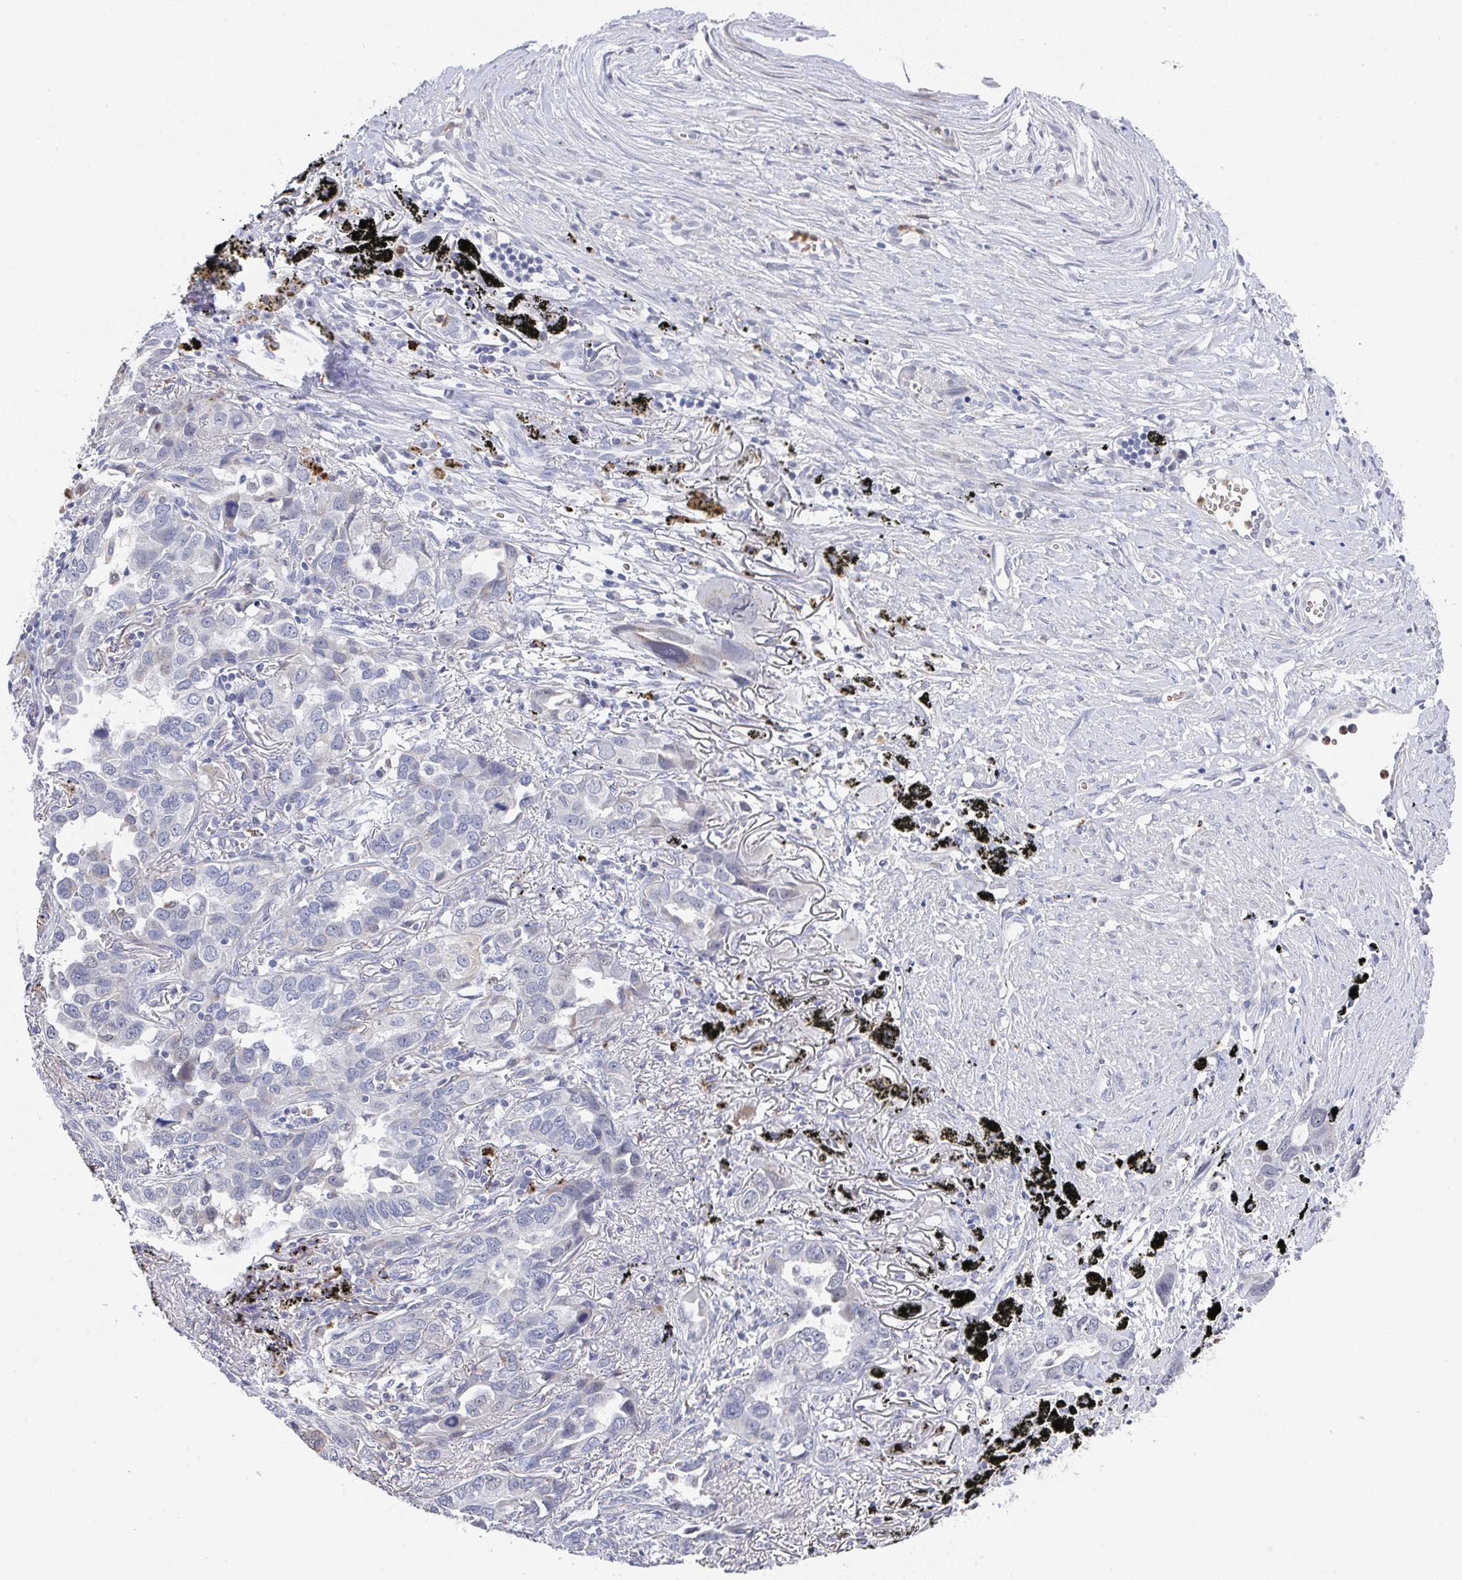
{"staining": {"intensity": "negative", "quantity": "none", "location": "none"}, "tissue": "lung cancer", "cell_type": "Tumor cells", "image_type": "cancer", "snomed": [{"axis": "morphology", "description": "Adenocarcinoma, NOS"}, {"axis": "topography", "description": "Lung"}], "caption": "The histopathology image demonstrates no significant expression in tumor cells of lung cancer (adenocarcinoma).", "gene": "NCF1", "patient": {"sex": "male", "age": 67}}